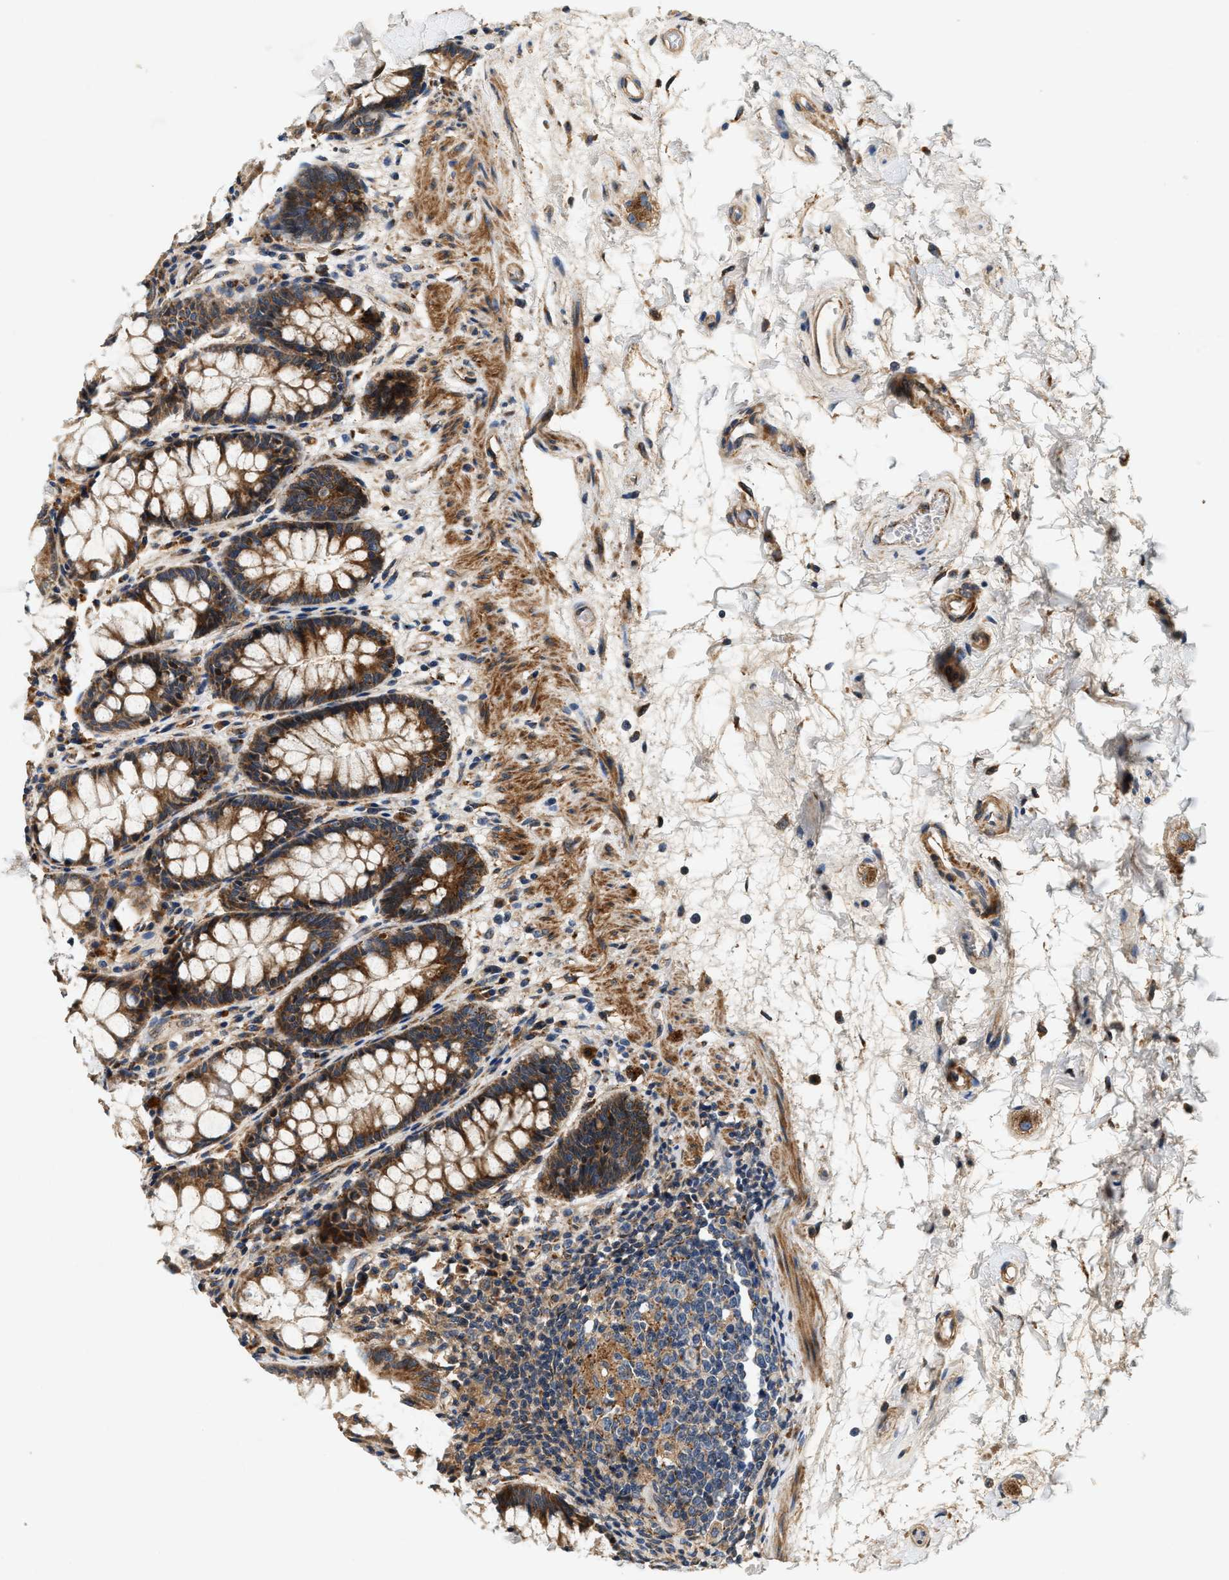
{"staining": {"intensity": "moderate", "quantity": ">75%", "location": "cytoplasmic/membranous"}, "tissue": "rectum", "cell_type": "Glandular cells", "image_type": "normal", "snomed": [{"axis": "morphology", "description": "Normal tissue, NOS"}, {"axis": "topography", "description": "Rectum"}], "caption": "Immunohistochemical staining of unremarkable human rectum shows moderate cytoplasmic/membranous protein positivity in approximately >75% of glandular cells. The protein is stained brown, and the nuclei are stained in blue (DAB (3,3'-diaminobenzidine) IHC with brightfield microscopy, high magnification).", "gene": "DUSP10", "patient": {"sex": "male", "age": 64}}